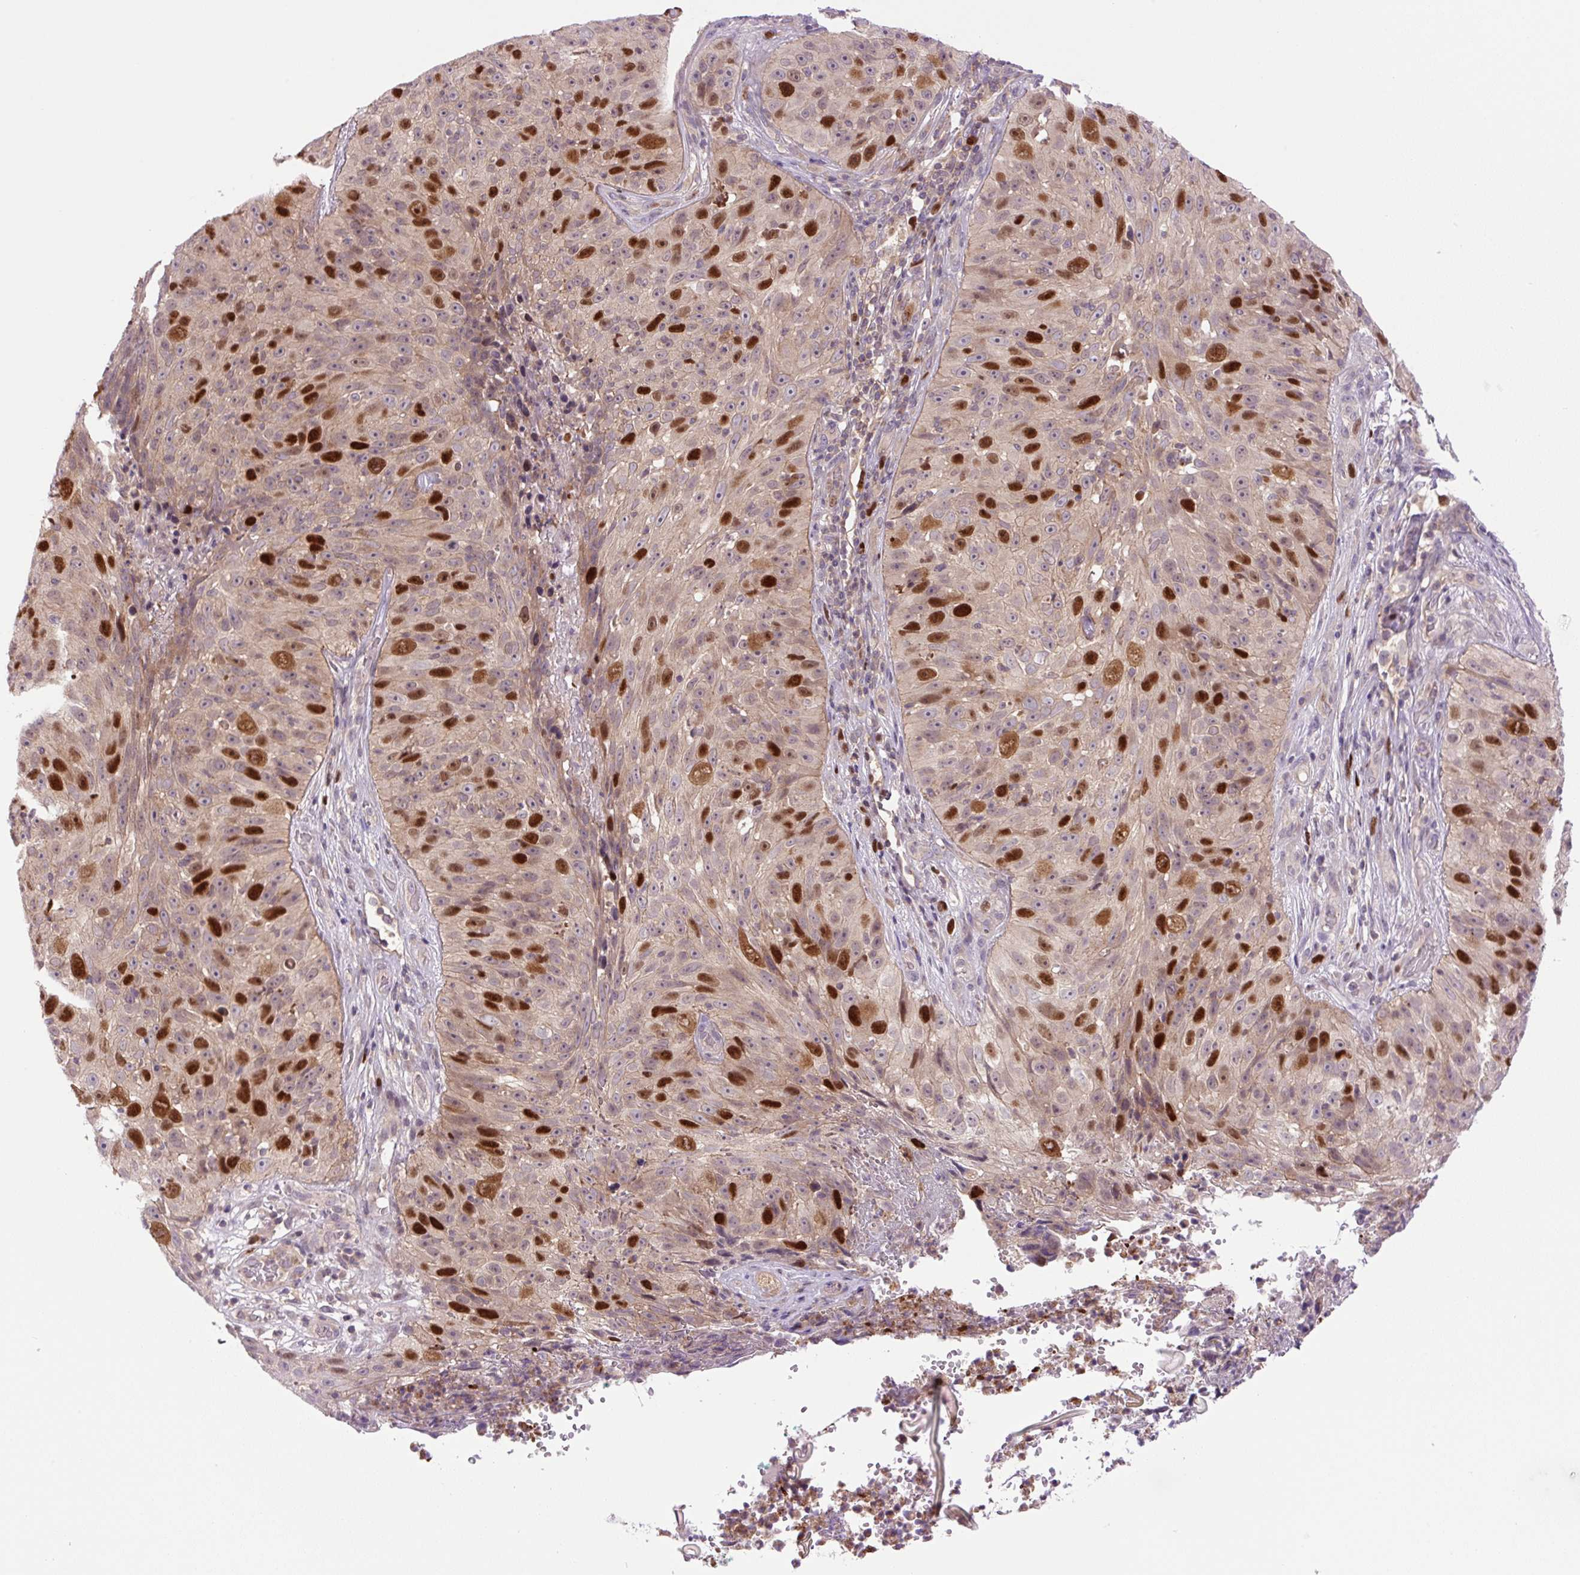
{"staining": {"intensity": "strong", "quantity": "25%-75%", "location": "nuclear"}, "tissue": "skin cancer", "cell_type": "Tumor cells", "image_type": "cancer", "snomed": [{"axis": "morphology", "description": "Squamous cell carcinoma, NOS"}, {"axis": "topography", "description": "Skin"}], "caption": "About 25%-75% of tumor cells in human skin cancer show strong nuclear protein positivity as visualized by brown immunohistochemical staining.", "gene": "KIFC1", "patient": {"sex": "female", "age": 87}}